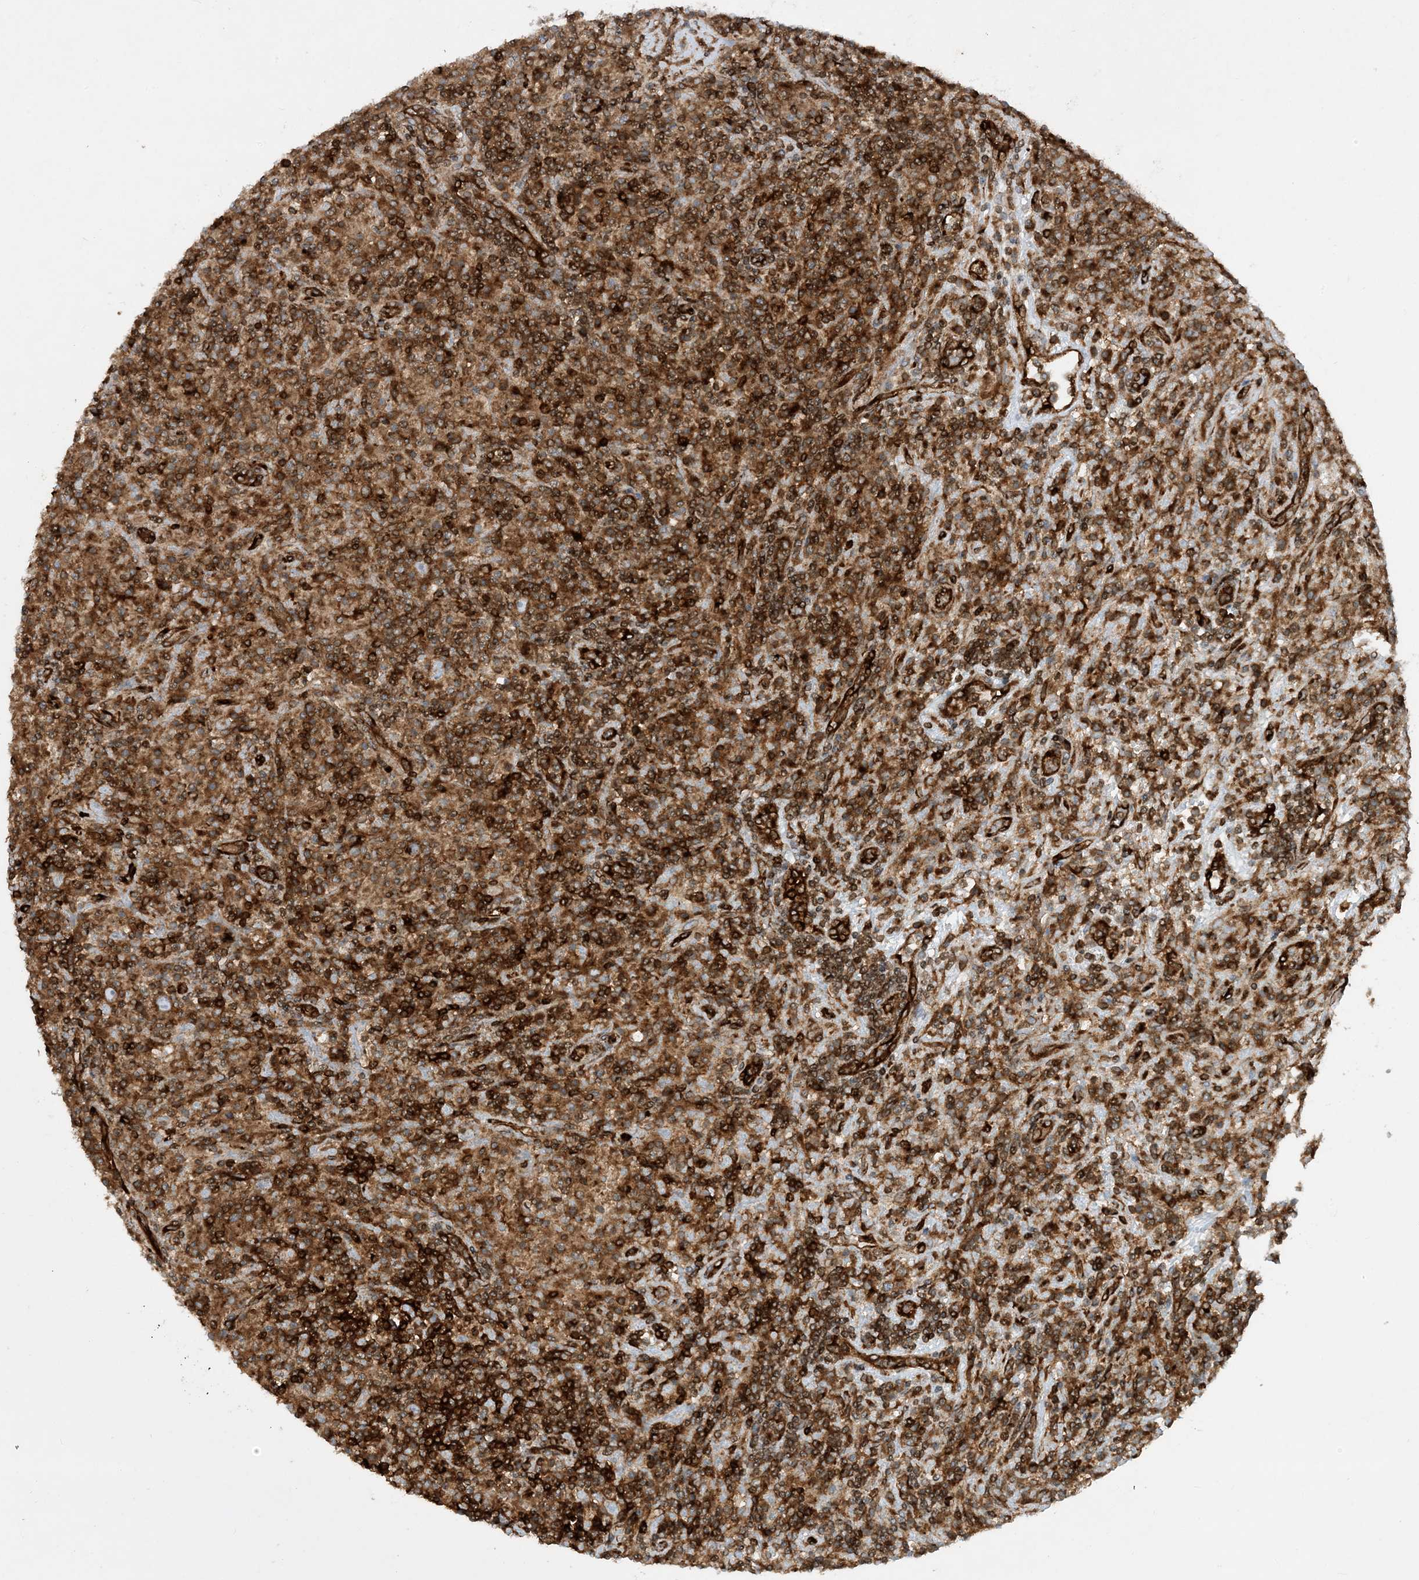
{"staining": {"intensity": "moderate", "quantity": ">75%", "location": "cytoplasmic/membranous"}, "tissue": "lymphoma", "cell_type": "Tumor cells", "image_type": "cancer", "snomed": [{"axis": "morphology", "description": "Hodgkin's disease, NOS"}, {"axis": "topography", "description": "Lymph node"}], "caption": "DAB (3,3'-diaminobenzidine) immunohistochemical staining of human Hodgkin's disease demonstrates moderate cytoplasmic/membranous protein positivity in about >75% of tumor cells.", "gene": "HLA-E", "patient": {"sex": "male", "age": 70}}